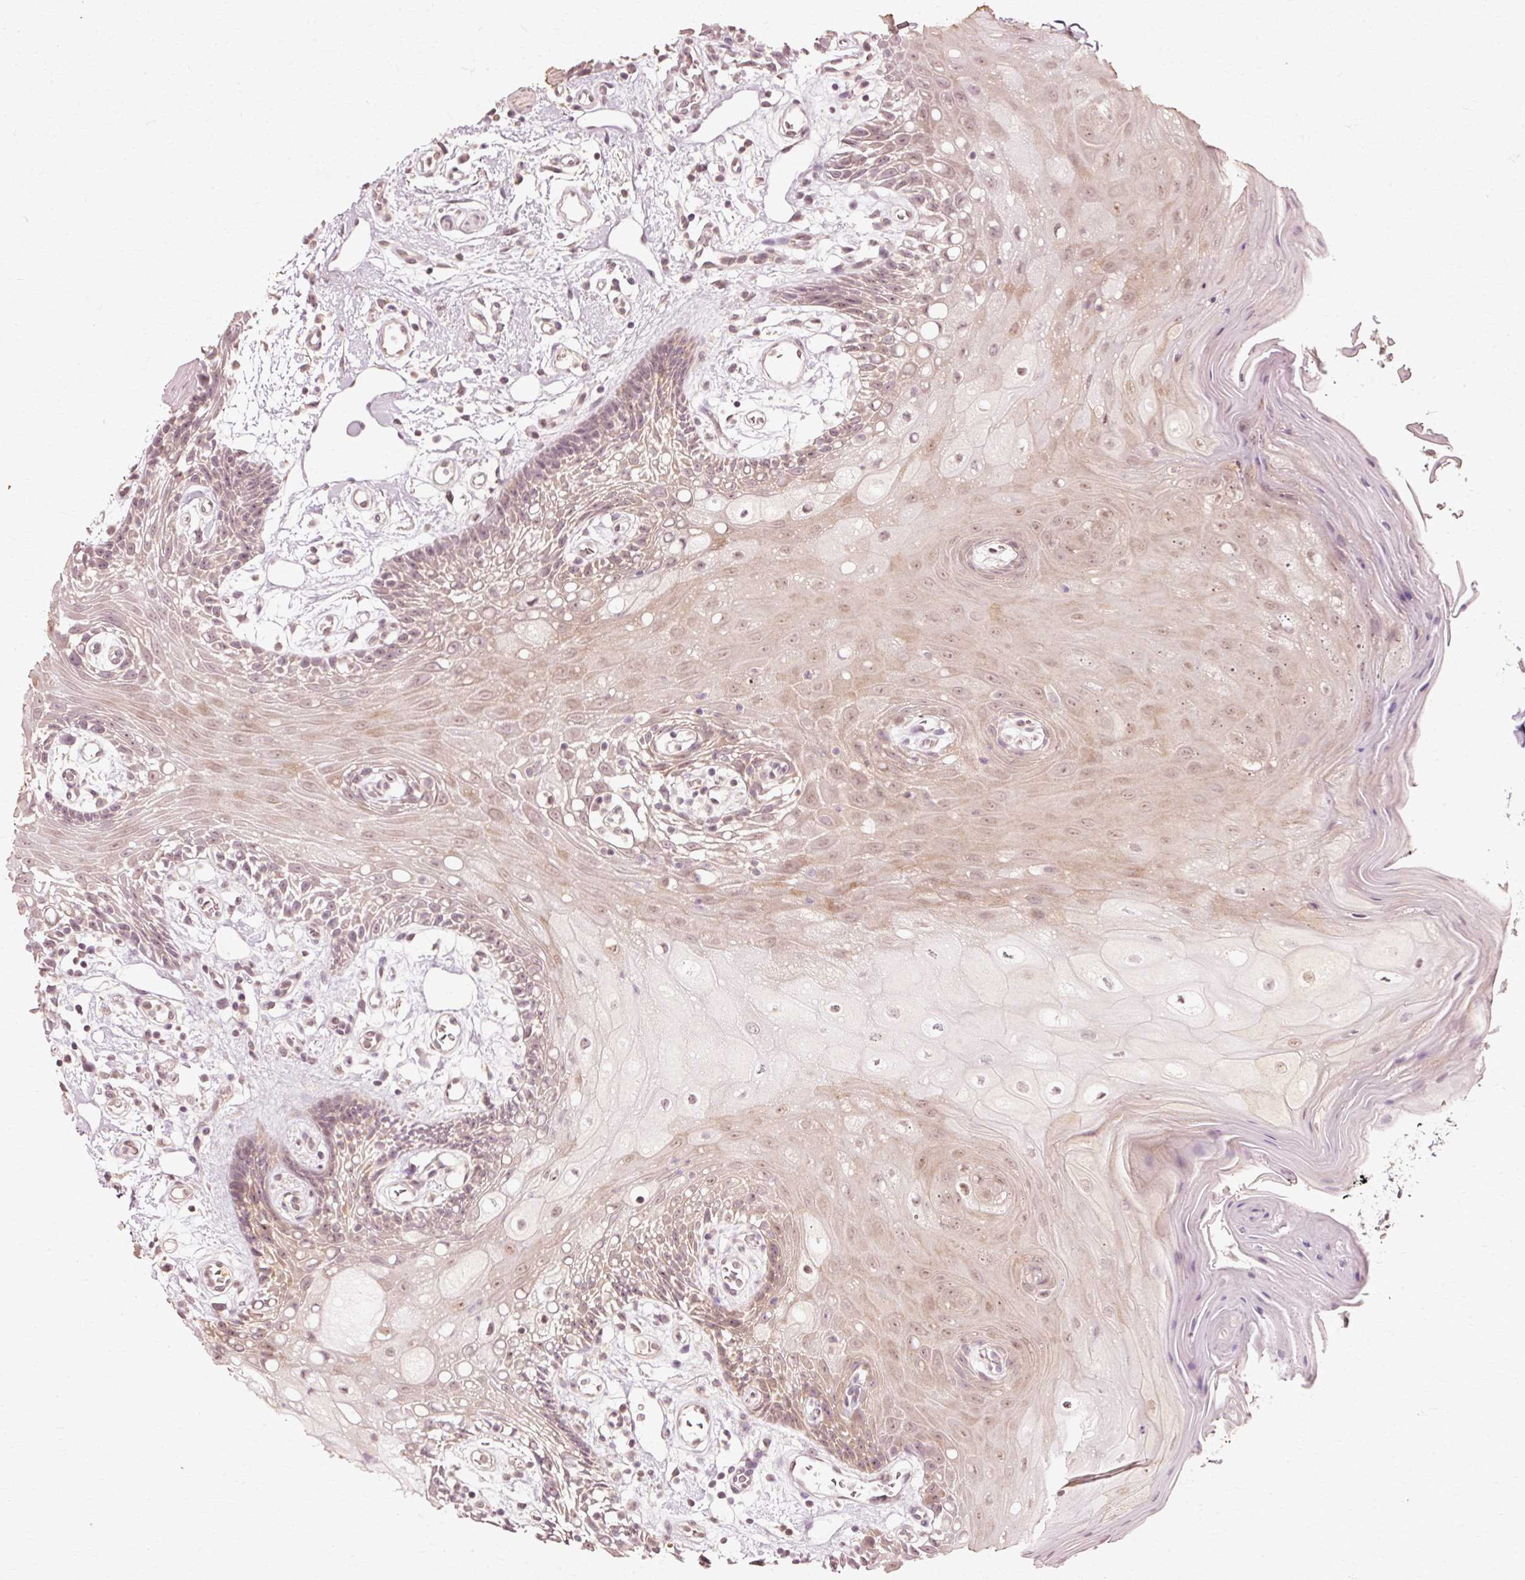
{"staining": {"intensity": "weak", "quantity": "25%-75%", "location": "cytoplasmic/membranous,nuclear"}, "tissue": "oral mucosa", "cell_type": "Squamous epithelial cells", "image_type": "normal", "snomed": [{"axis": "morphology", "description": "Normal tissue, NOS"}, {"axis": "topography", "description": "Oral tissue"}], "caption": "Immunohistochemistry (IHC) (DAB (3,3'-diaminobenzidine)) staining of unremarkable oral mucosa exhibits weak cytoplasmic/membranous,nuclear protein positivity in approximately 25%-75% of squamous epithelial cells.", "gene": "RGPD5", "patient": {"sex": "female", "age": 59}}